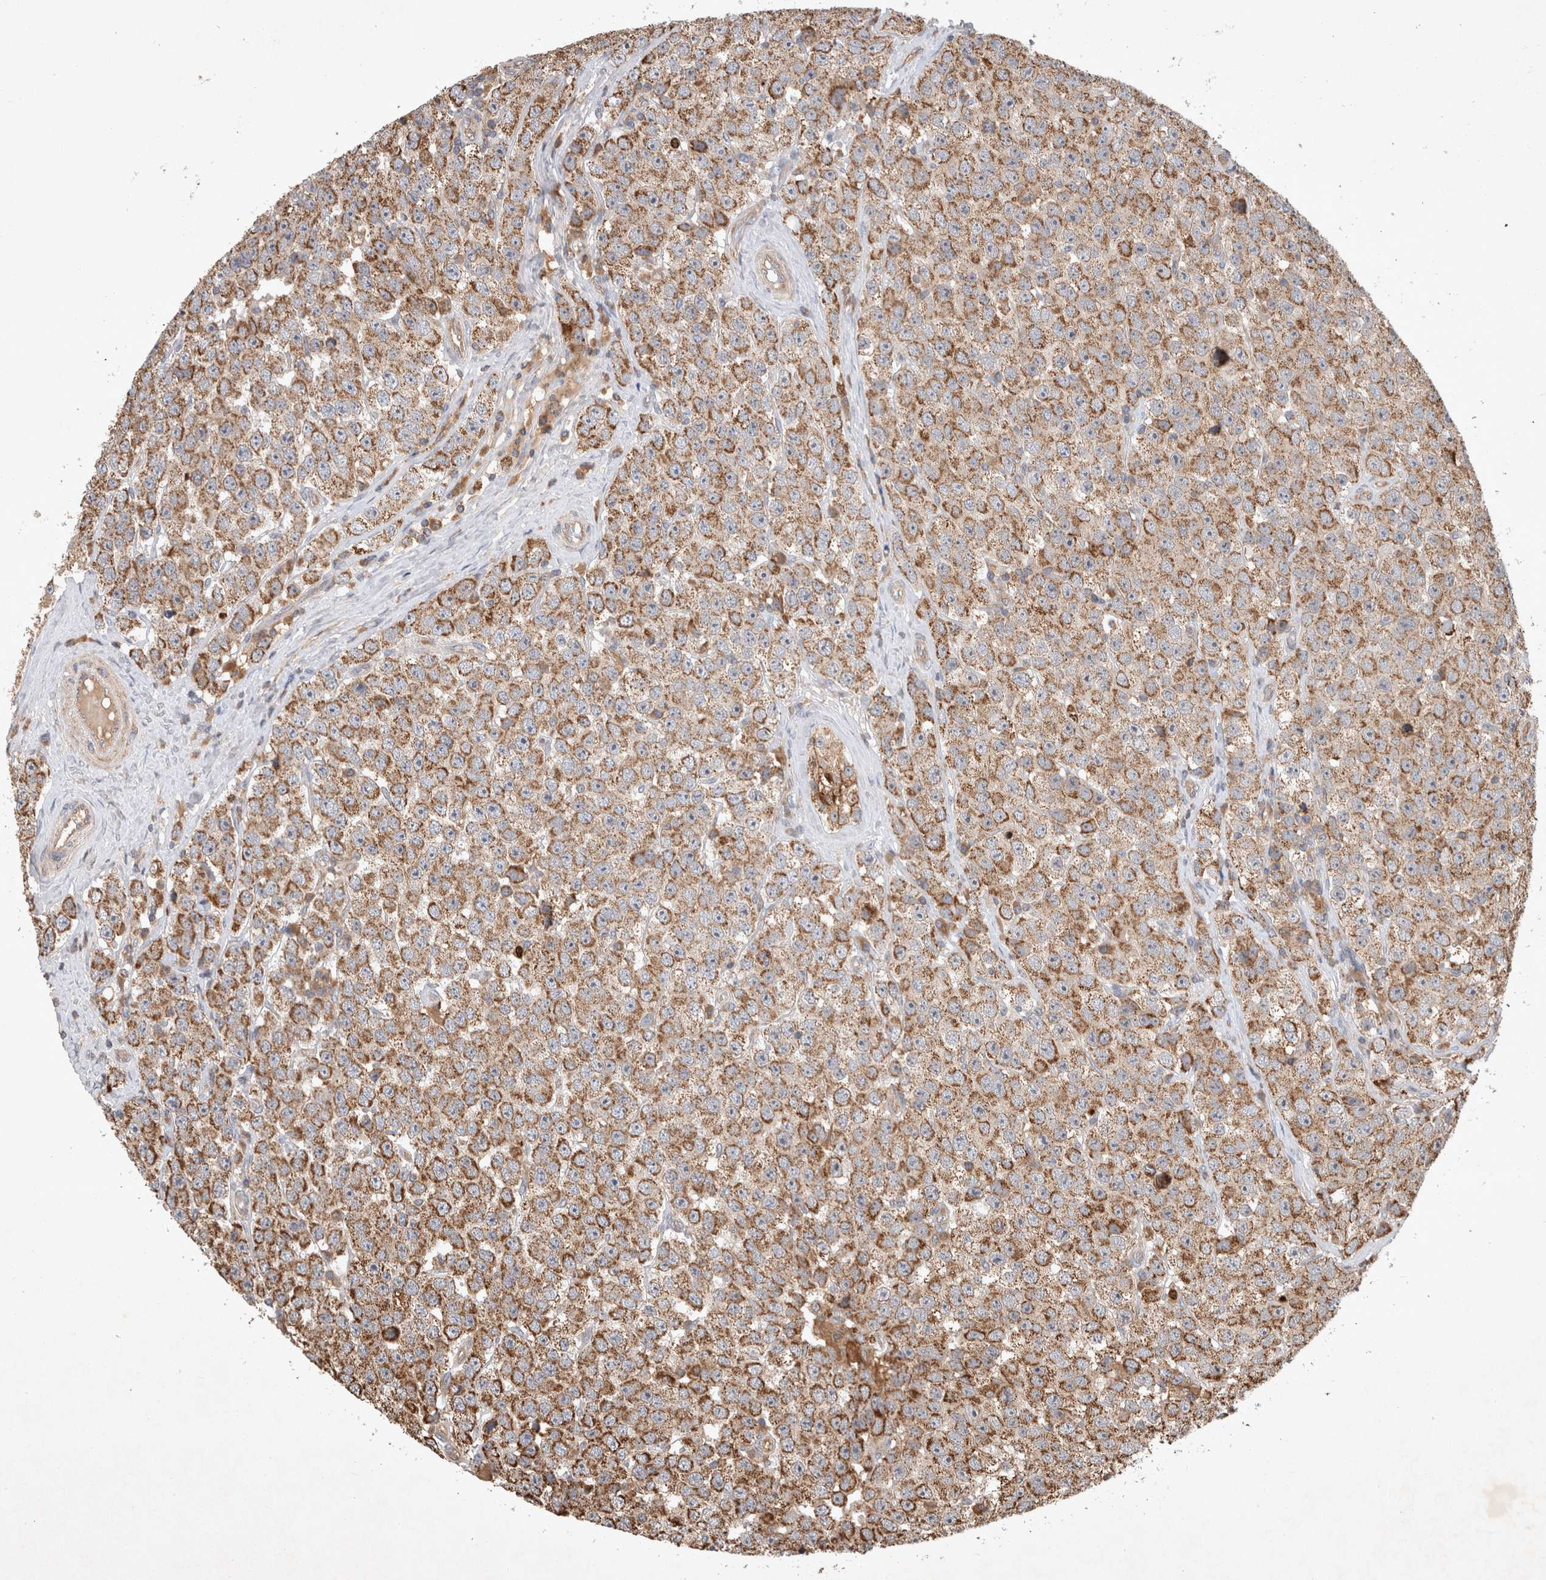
{"staining": {"intensity": "moderate", "quantity": ">75%", "location": "cytoplasmic/membranous"}, "tissue": "testis cancer", "cell_type": "Tumor cells", "image_type": "cancer", "snomed": [{"axis": "morphology", "description": "Seminoma, NOS"}, {"axis": "morphology", "description": "Carcinoma, Embryonal, NOS"}, {"axis": "topography", "description": "Testis"}], "caption": "Protein staining of testis cancer (embryonal carcinoma) tissue shows moderate cytoplasmic/membranous positivity in approximately >75% of tumor cells.", "gene": "SERAC1", "patient": {"sex": "male", "age": 28}}